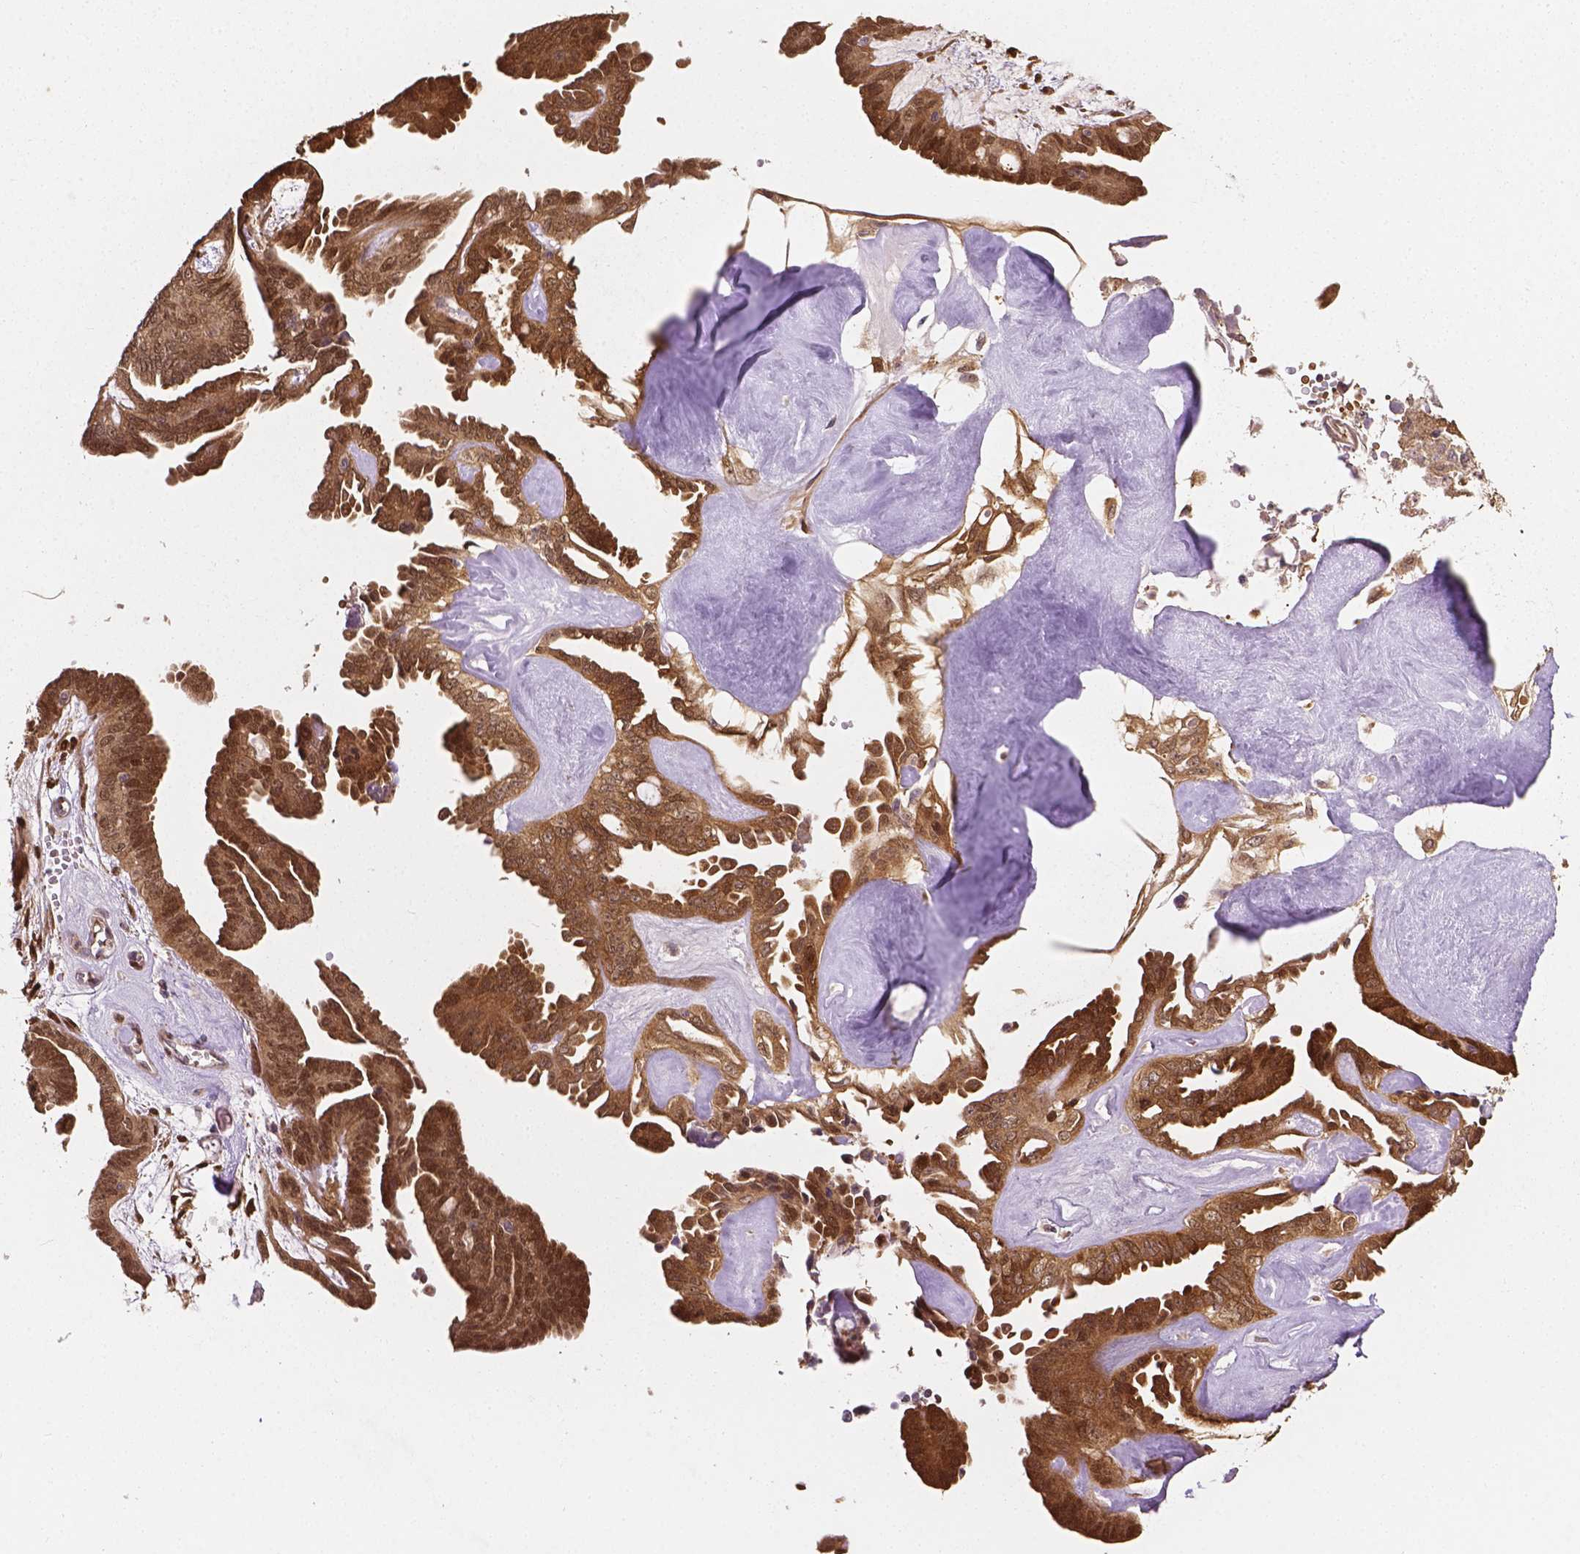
{"staining": {"intensity": "moderate", "quantity": ">75%", "location": "cytoplasmic/membranous,nuclear"}, "tissue": "ovarian cancer", "cell_type": "Tumor cells", "image_type": "cancer", "snomed": [{"axis": "morphology", "description": "Cystadenocarcinoma, serous, NOS"}, {"axis": "topography", "description": "Ovary"}], "caption": "An image of serous cystadenocarcinoma (ovarian) stained for a protein demonstrates moderate cytoplasmic/membranous and nuclear brown staining in tumor cells. (IHC, brightfield microscopy, high magnification).", "gene": "YAP1", "patient": {"sex": "female", "age": 71}}